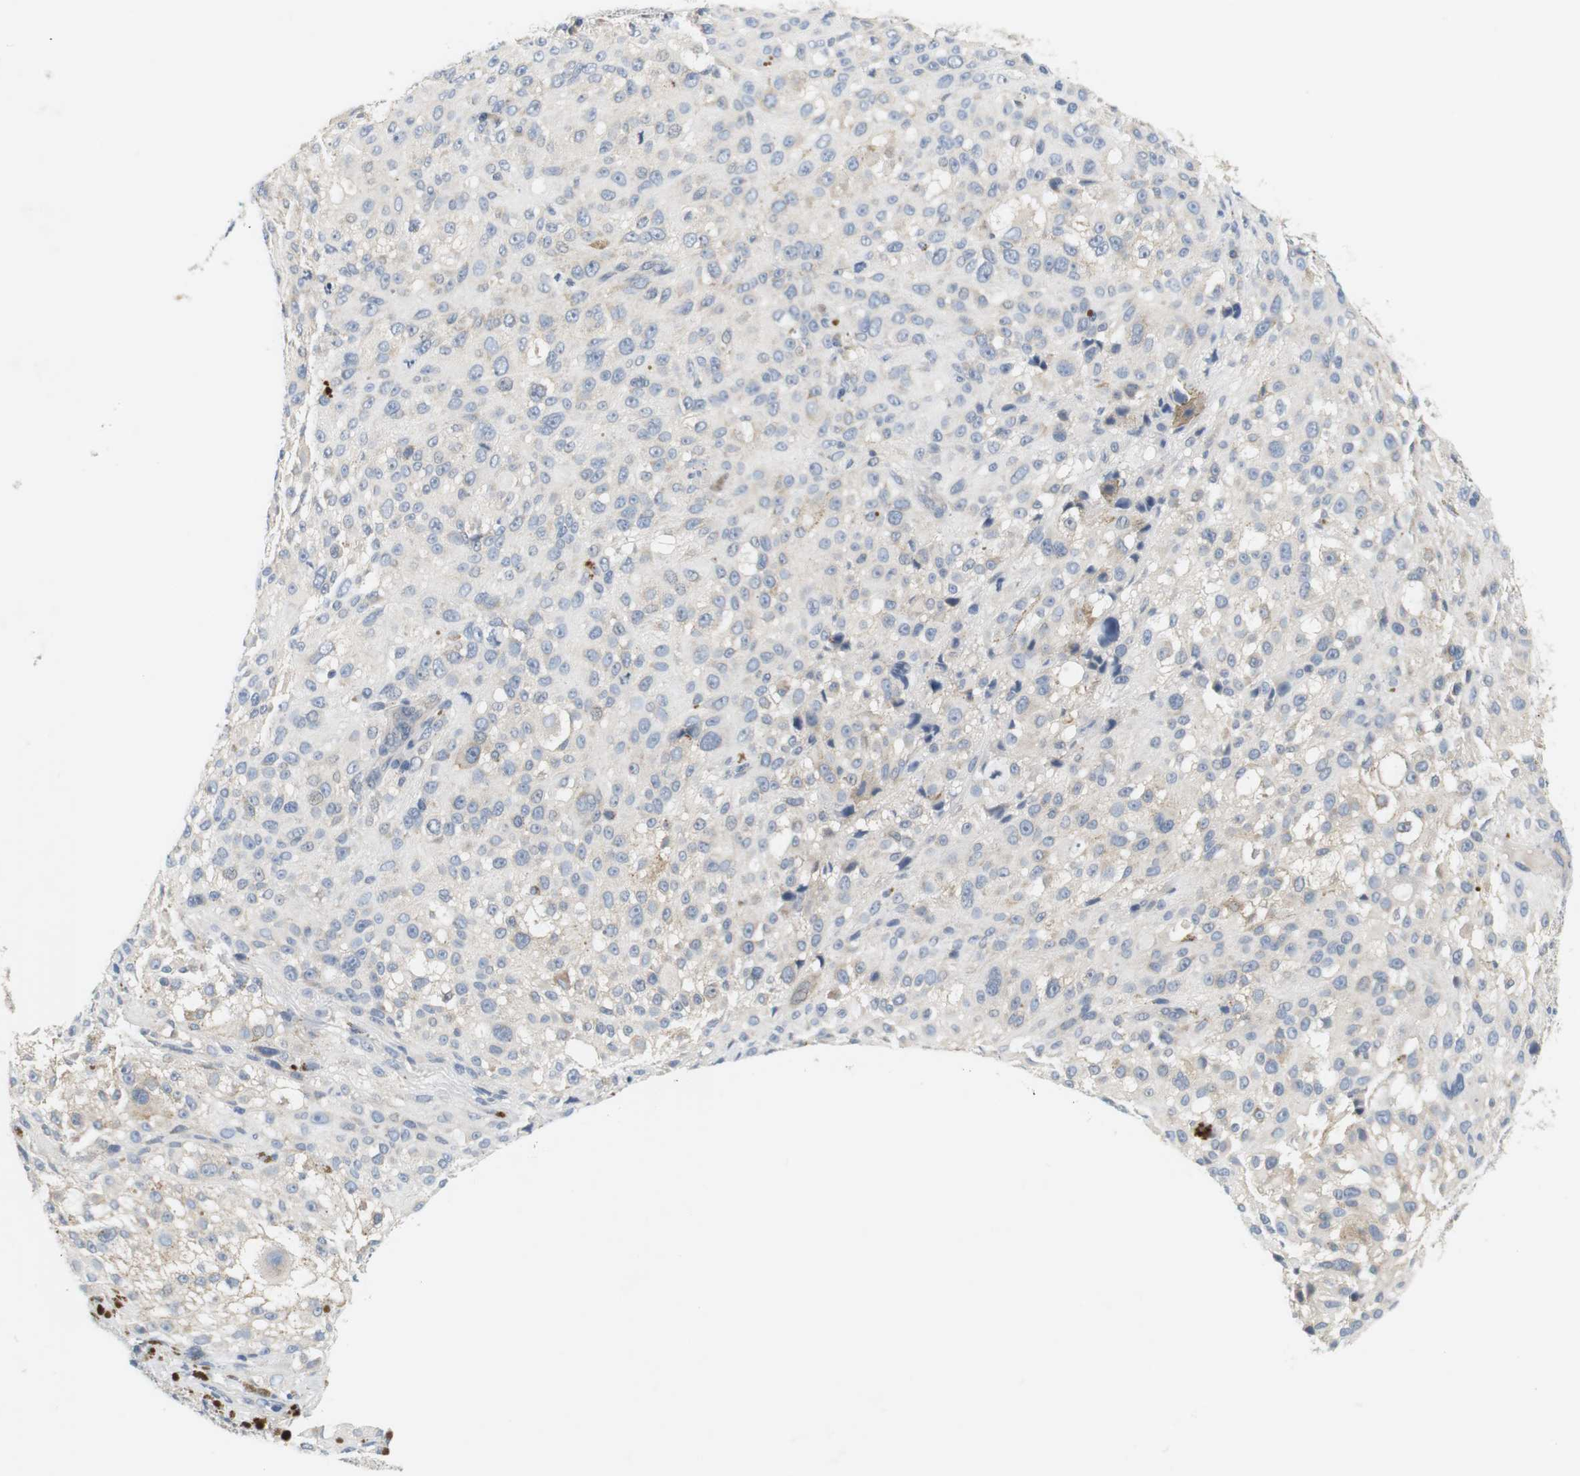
{"staining": {"intensity": "negative", "quantity": "none", "location": "none"}, "tissue": "melanoma", "cell_type": "Tumor cells", "image_type": "cancer", "snomed": [{"axis": "morphology", "description": "Necrosis, NOS"}, {"axis": "morphology", "description": "Malignant melanoma, NOS"}, {"axis": "topography", "description": "Skin"}], "caption": "Immunohistochemistry of malignant melanoma displays no positivity in tumor cells. (Brightfield microscopy of DAB immunohistochemistry (IHC) at high magnification).", "gene": "EVA1C", "patient": {"sex": "female", "age": 87}}